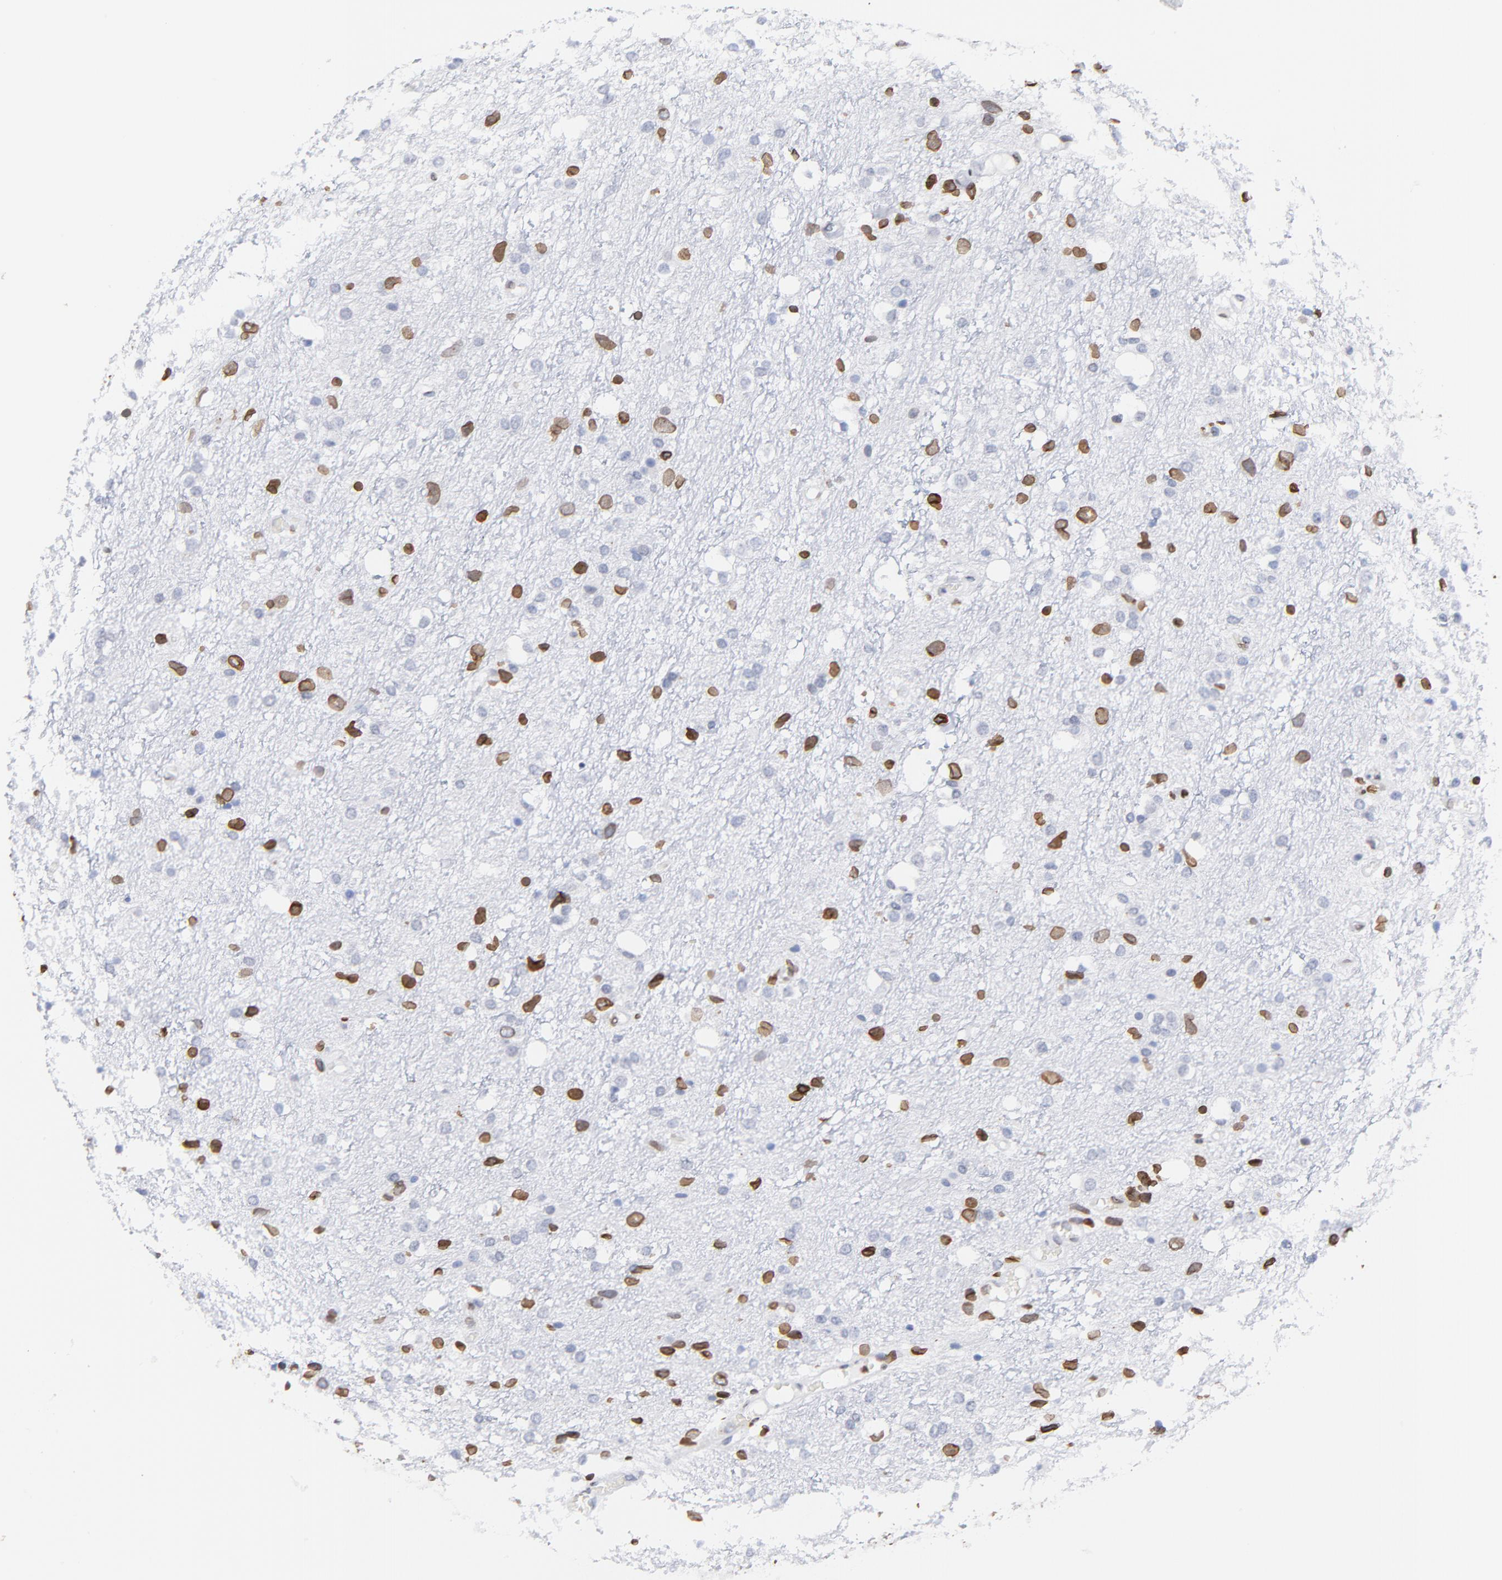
{"staining": {"intensity": "strong", "quantity": "25%-75%", "location": "cytoplasmic/membranous,nuclear"}, "tissue": "glioma", "cell_type": "Tumor cells", "image_type": "cancer", "snomed": [{"axis": "morphology", "description": "Glioma, malignant, High grade"}, {"axis": "topography", "description": "Brain"}], "caption": "A brown stain shows strong cytoplasmic/membranous and nuclear expression of a protein in human malignant high-grade glioma tumor cells.", "gene": "THAP7", "patient": {"sex": "female", "age": 59}}